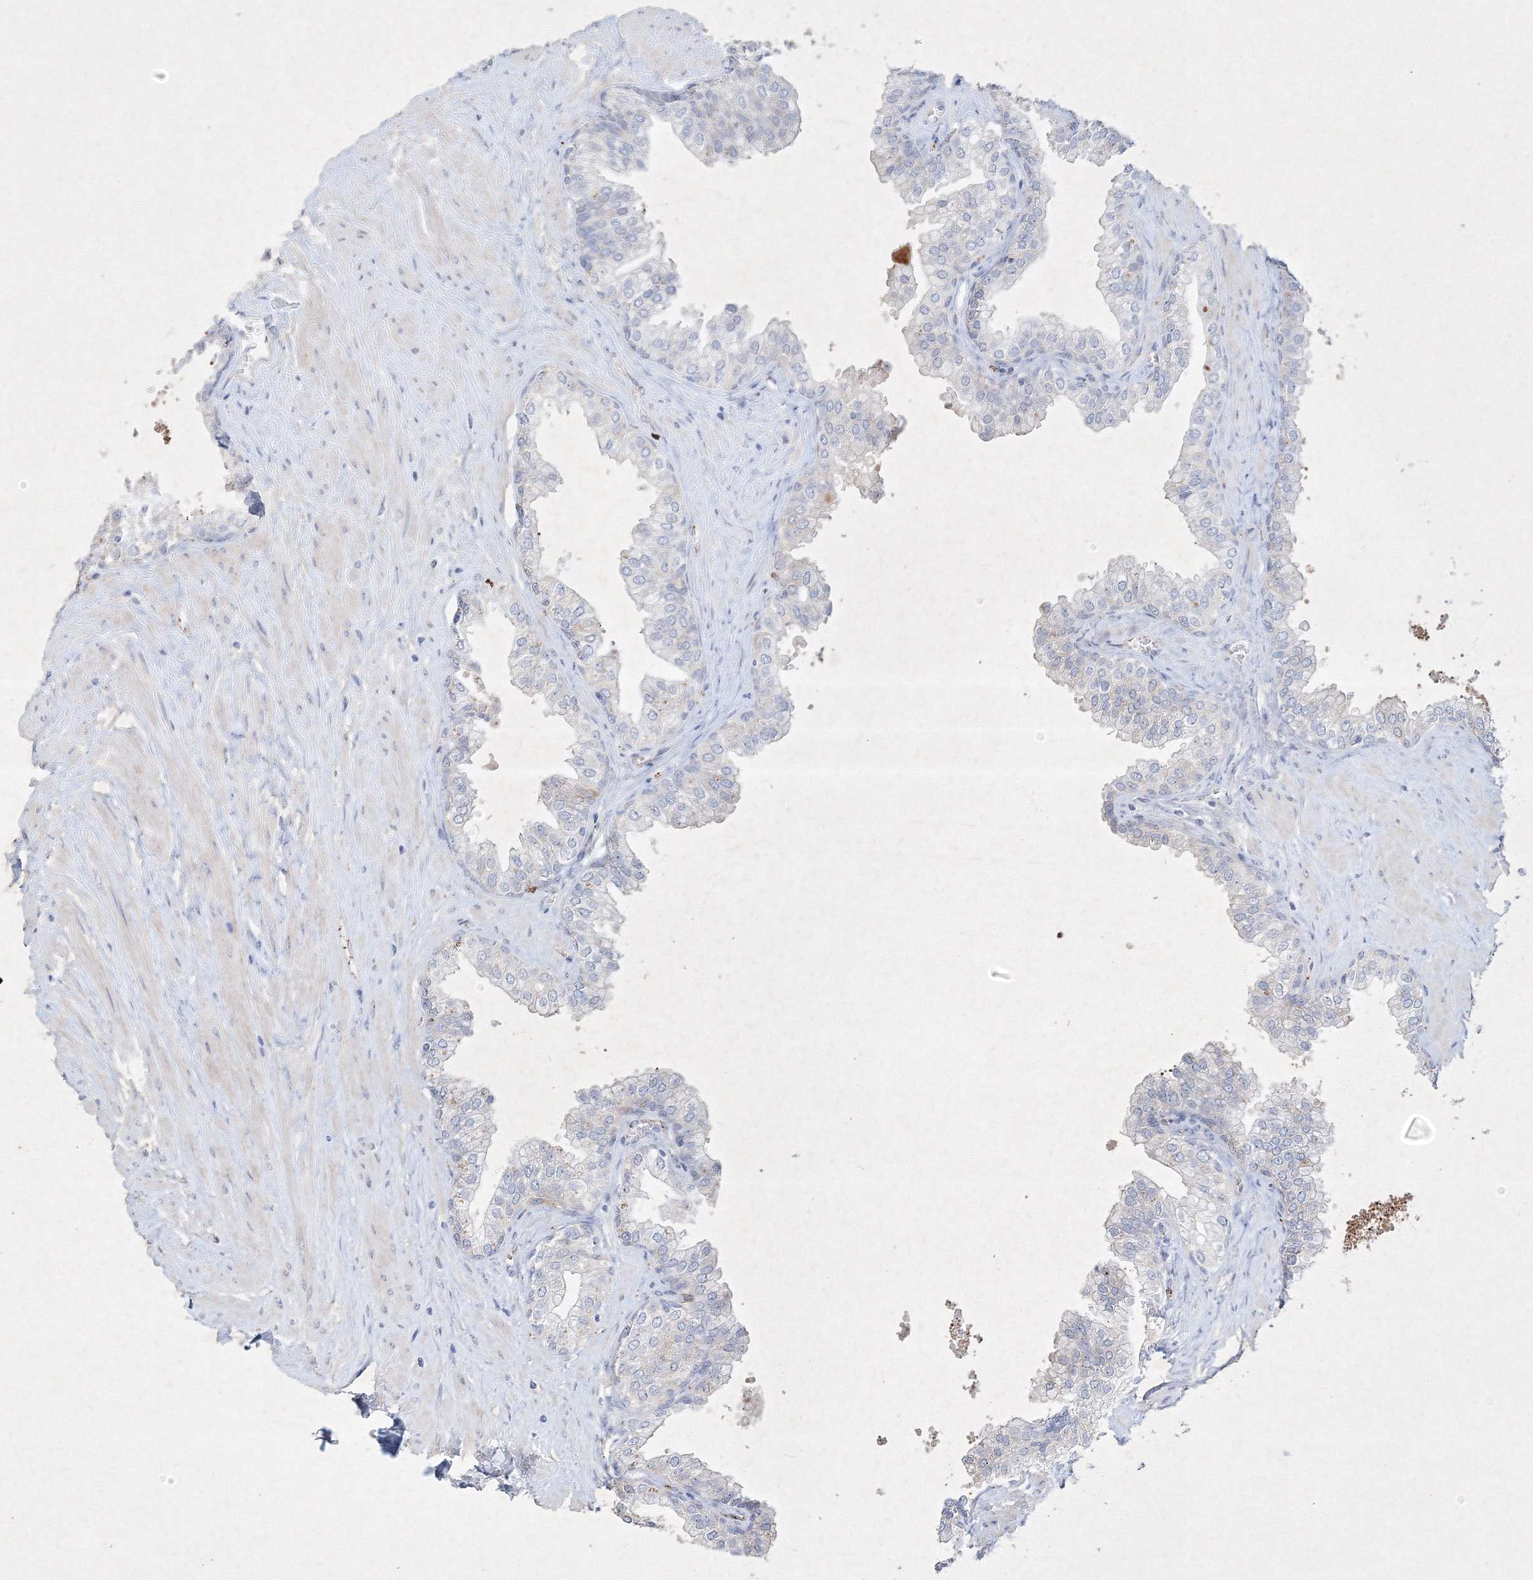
{"staining": {"intensity": "negative", "quantity": "none", "location": "none"}, "tissue": "prostate", "cell_type": "Glandular cells", "image_type": "normal", "snomed": [{"axis": "morphology", "description": "Normal tissue, NOS"}, {"axis": "morphology", "description": "Urothelial carcinoma, Low grade"}, {"axis": "topography", "description": "Urinary bladder"}, {"axis": "topography", "description": "Prostate"}], "caption": "High power microscopy micrograph of an immunohistochemistry photomicrograph of unremarkable prostate, revealing no significant positivity in glandular cells.", "gene": "CXXC4", "patient": {"sex": "male", "age": 60}}